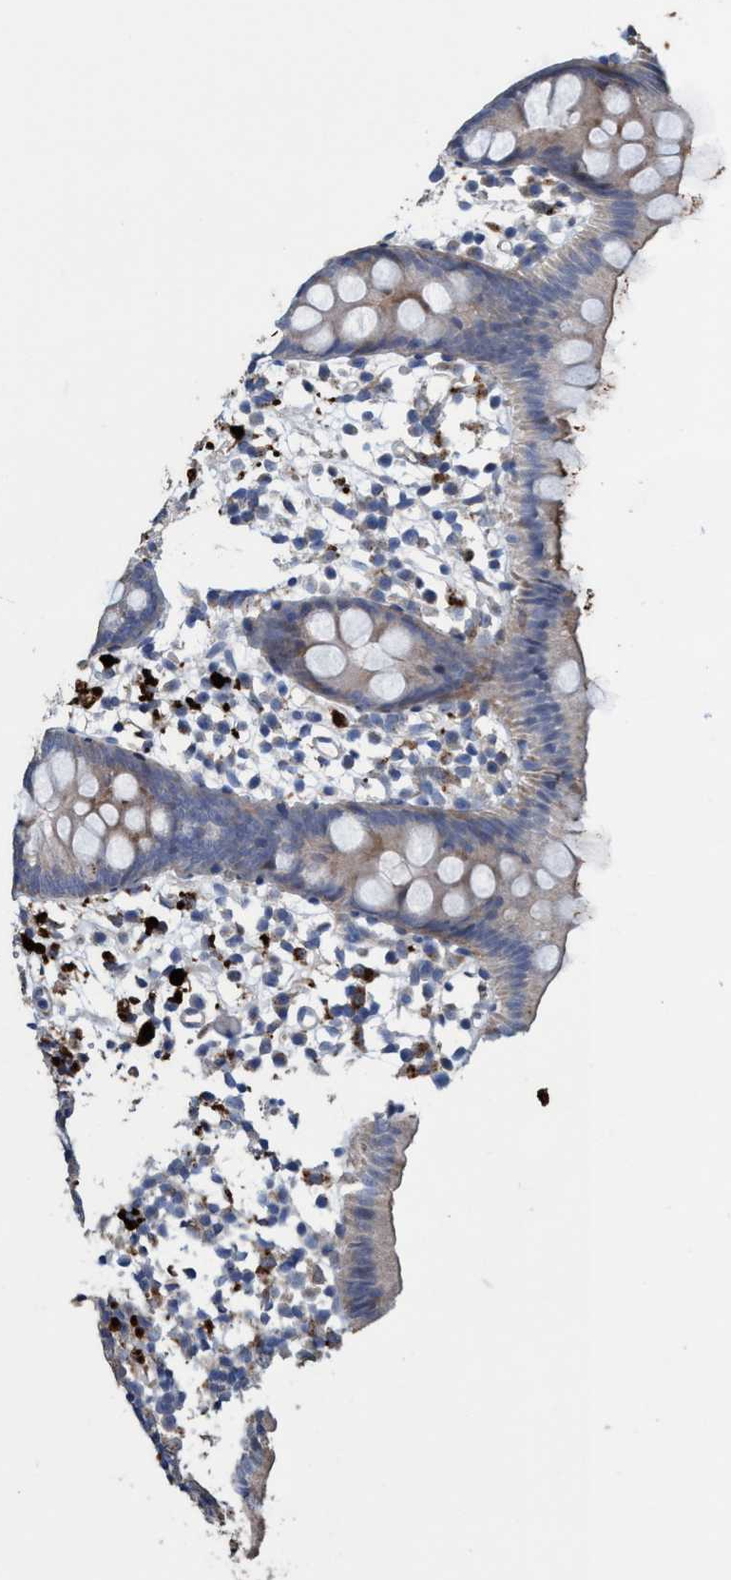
{"staining": {"intensity": "moderate", "quantity": "<25%", "location": "cytoplasmic/membranous"}, "tissue": "appendix", "cell_type": "Glandular cells", "image_type": "normal", "snomed": [{"axis": "morphology", "description": "Normal tissue, NOS"}, {"axis": "topography", "description": "Appendix"}], "caption": "A low amount of moderate cytoplasmic/membranous staining is seen in approximately <25% of glandular cells in normal appendix.", "gene": "BBS9", "patient": {"sex": "female", "age": 20}}